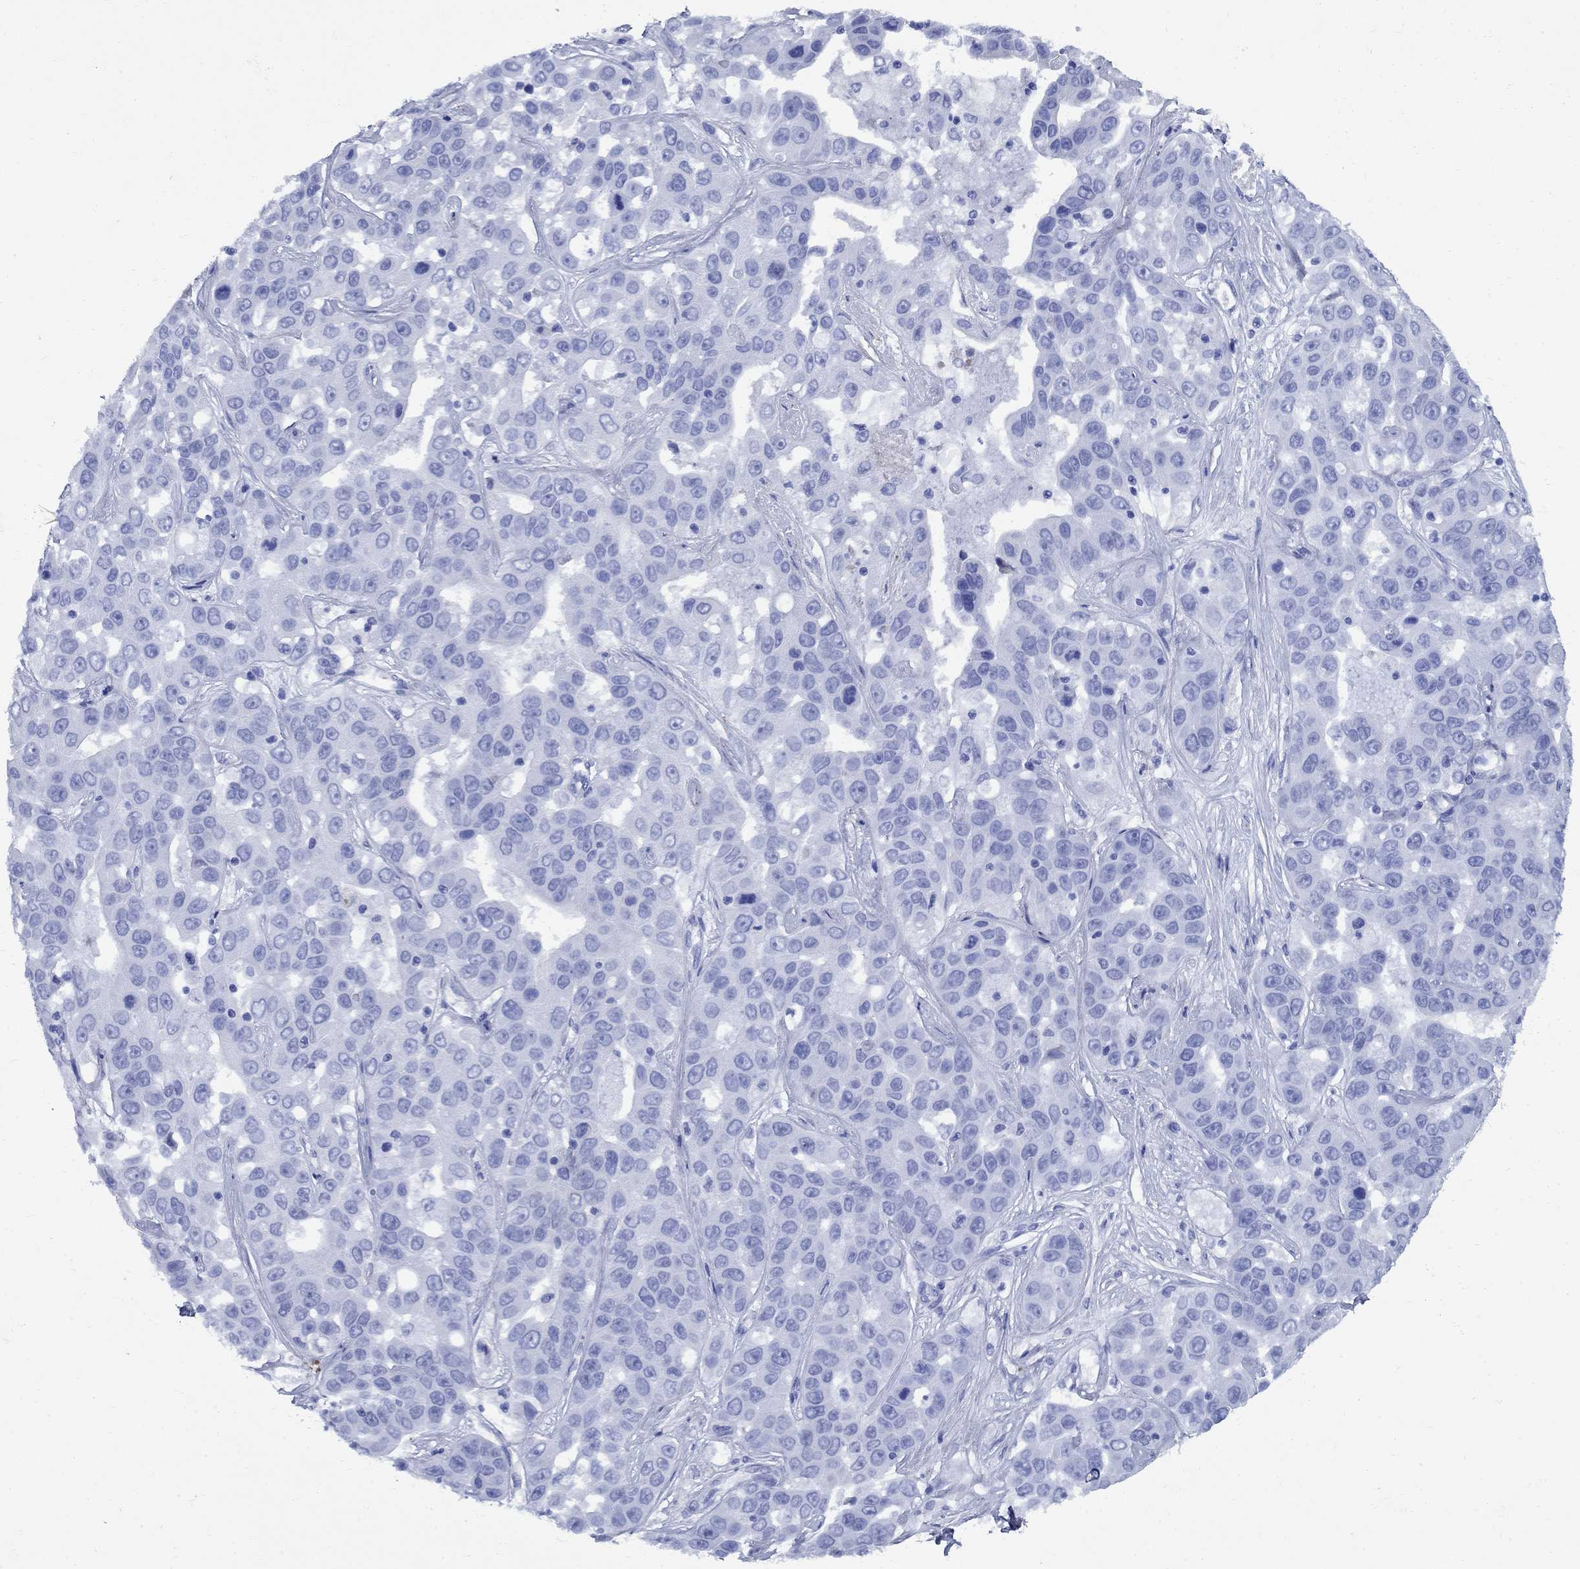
{"staining": {"intensity": "negative", "quantity": "none", "location": "none"}, "tissue": "liver cancer", "cell_type": "Tumor cells", "image_type": "cancer", "snomed": [{"axis": "morphology", "description": "Cholangiocarcinoma"}, {"axis": "topography", "description": "Liver"}], "caption": "The immunohistochemistry photomicrograph has no significant expression in tumor cells of liver cancer tissue. The staining was performed using DAB to visualize the protein expression in brown, while the nuclei were stained in blue with hematoxylin (Magnification: 20x).", "gene": "VTN", "patient": {"sex": "female", "age": 52}}